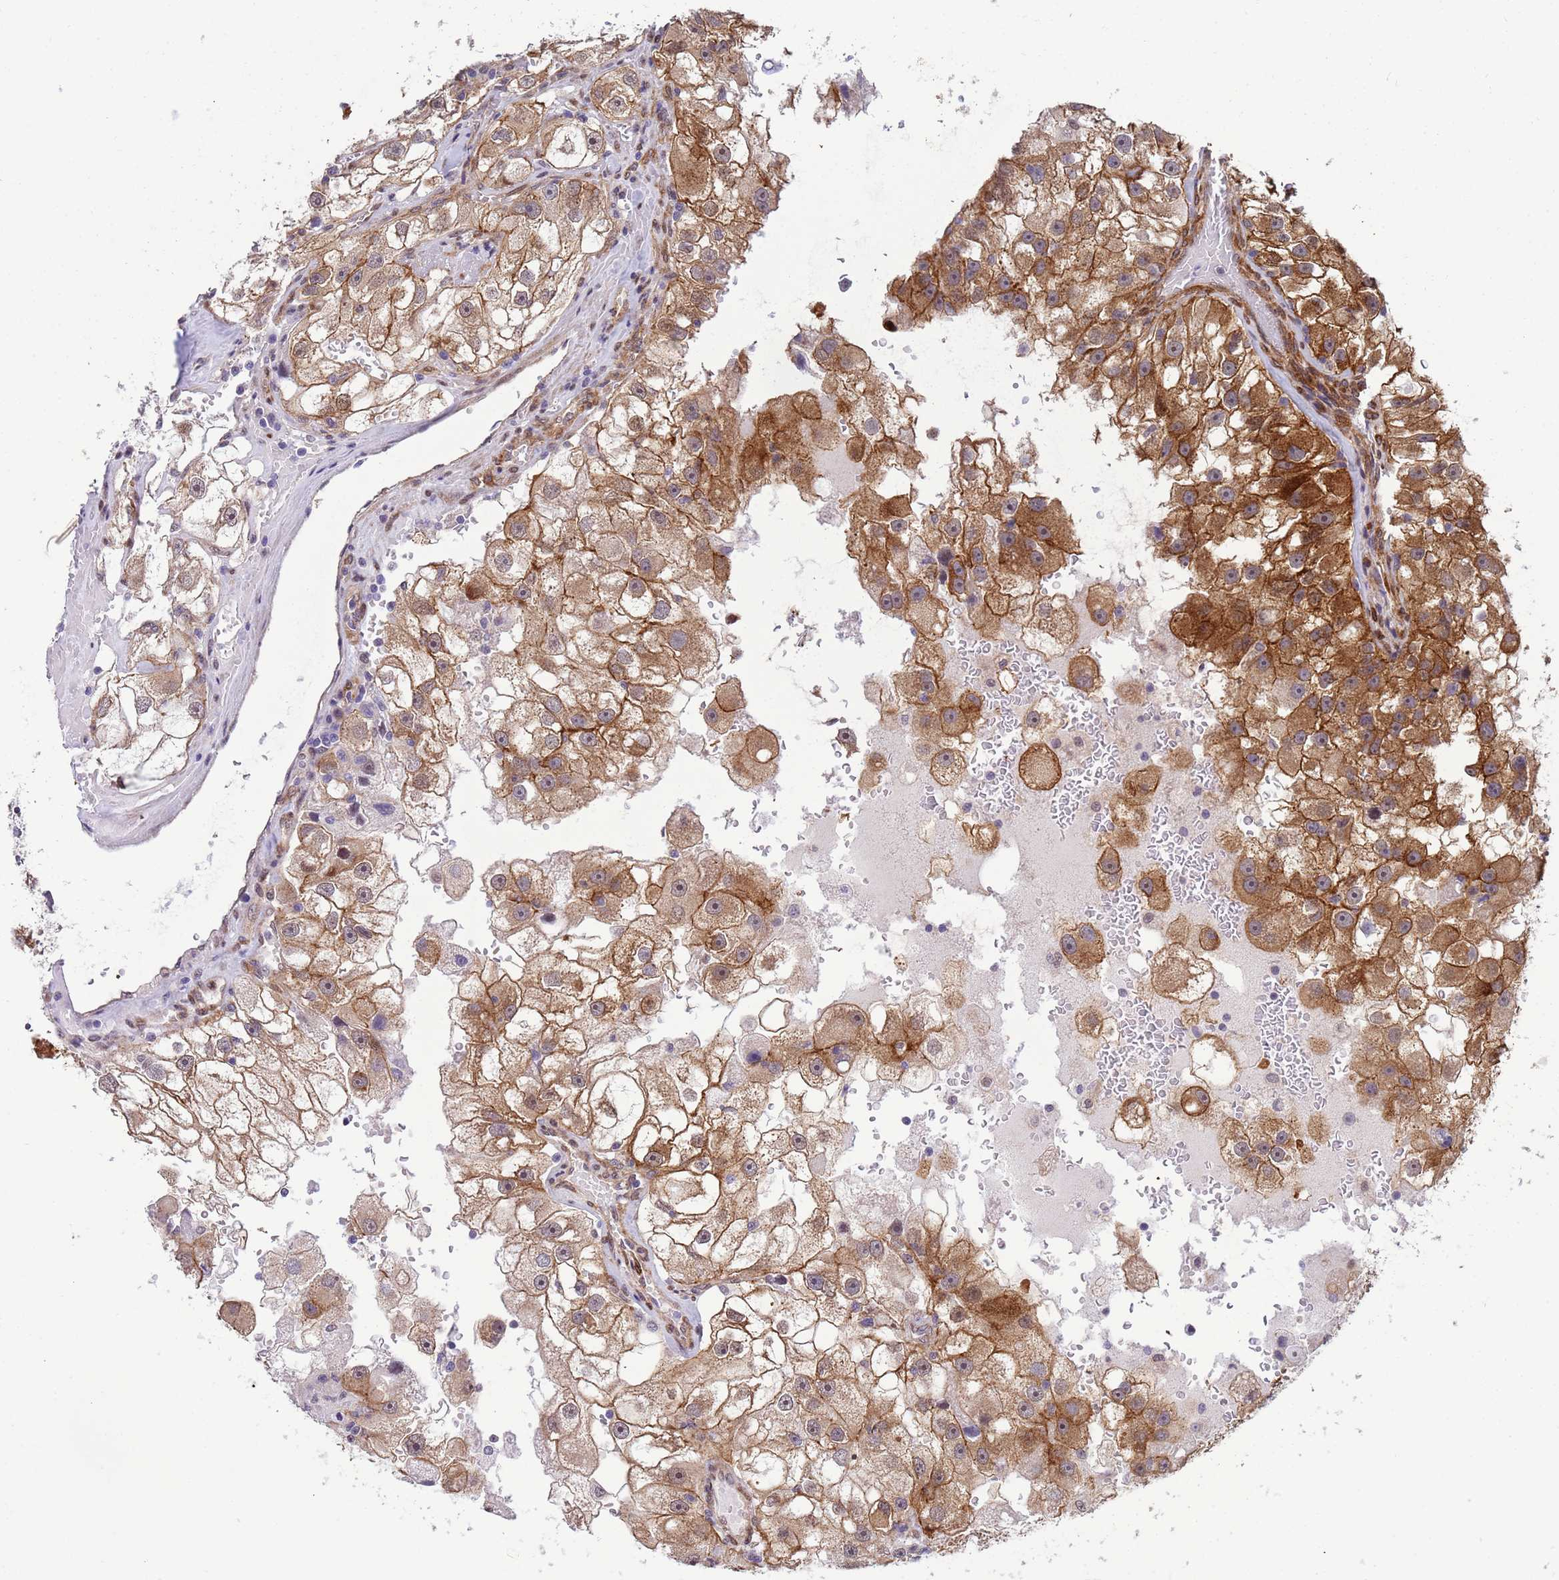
{"staining": {"intensity": "moderate", "quantity": ">75%", "location": "cytoplasmic/membranous"}, "tissue": "renal cancer", "cell_type": "Tumor cells", "image_type": "cancer", "snomed": [{"axis": "morphology", "description": "Adenocarcinoma, NOS"}, {"axis": "topography", "description": "Kidney"}], "caption": "Protein positivity by immunohistochemistry (IHC) displays moderate cytoplasmic/membranous expression in about >75% of tumor cells in renal adenocarcinoma.", "gene": "TRIP6", "patient": {"sex": "male", "age": 63}}